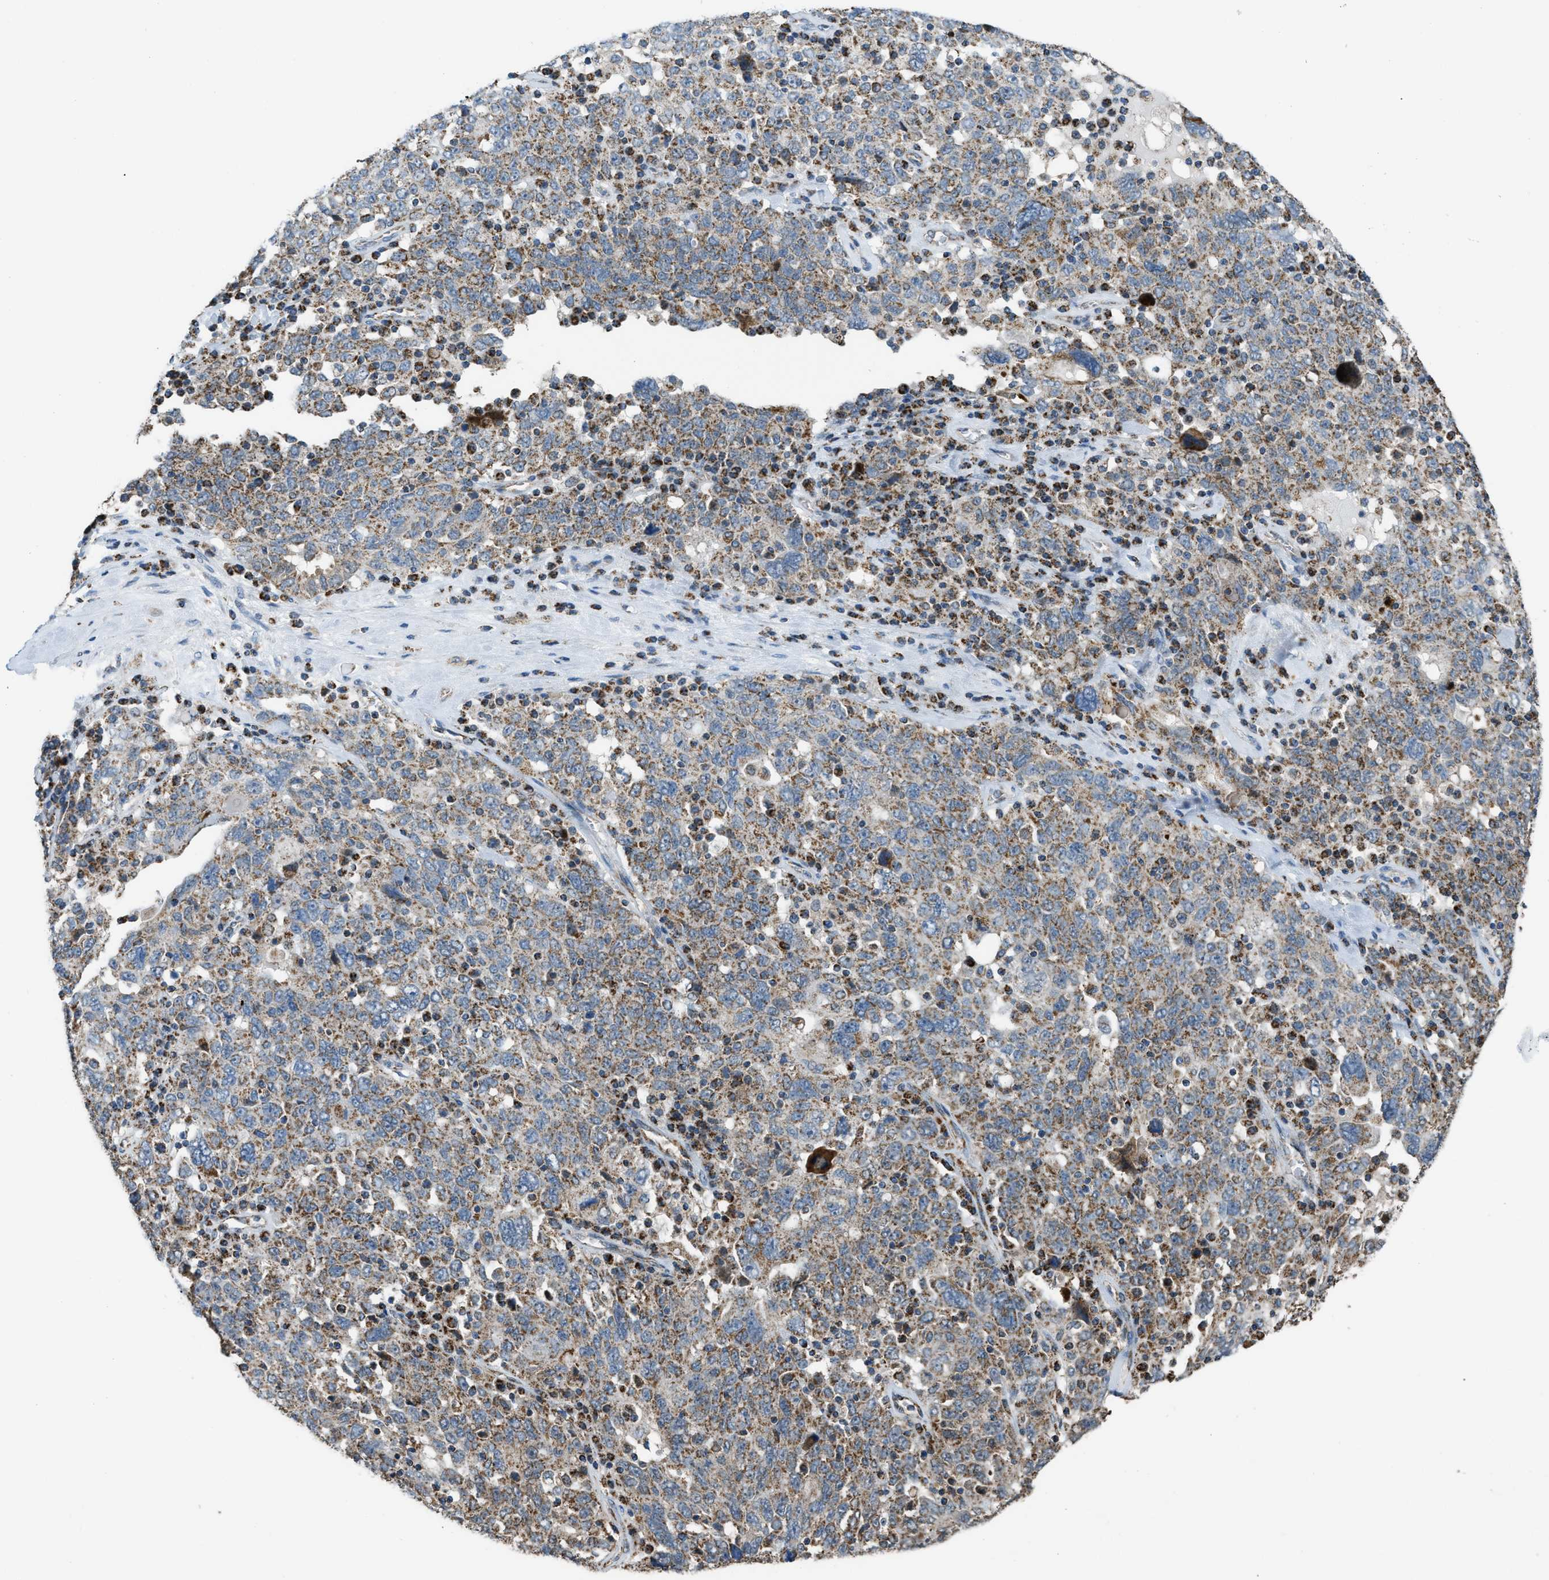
{"staining": {"intensity": "weak", "quantity": ">75%", "location": "cytoplasmic/membranous"}, "tissue": "ovarian cancer", "cell_type": "Tumor cells", "image_type": "cancer", "snomed": [{"axis": "morphology", "description": "Carcinoma, endometroid"}, {"axis": "topography", "description": "Ovary"}], "caption": "Protein staining shows weak cytoplasmic/membranous positivity in about >75% of tumor cells in ovarian cancer. (DAB (3,3'-diaminobenzidine) IHC with brightfield microscopy, high magnification).", "gene": "ETFB", "patient": {"sex": "female", "age": 62}}